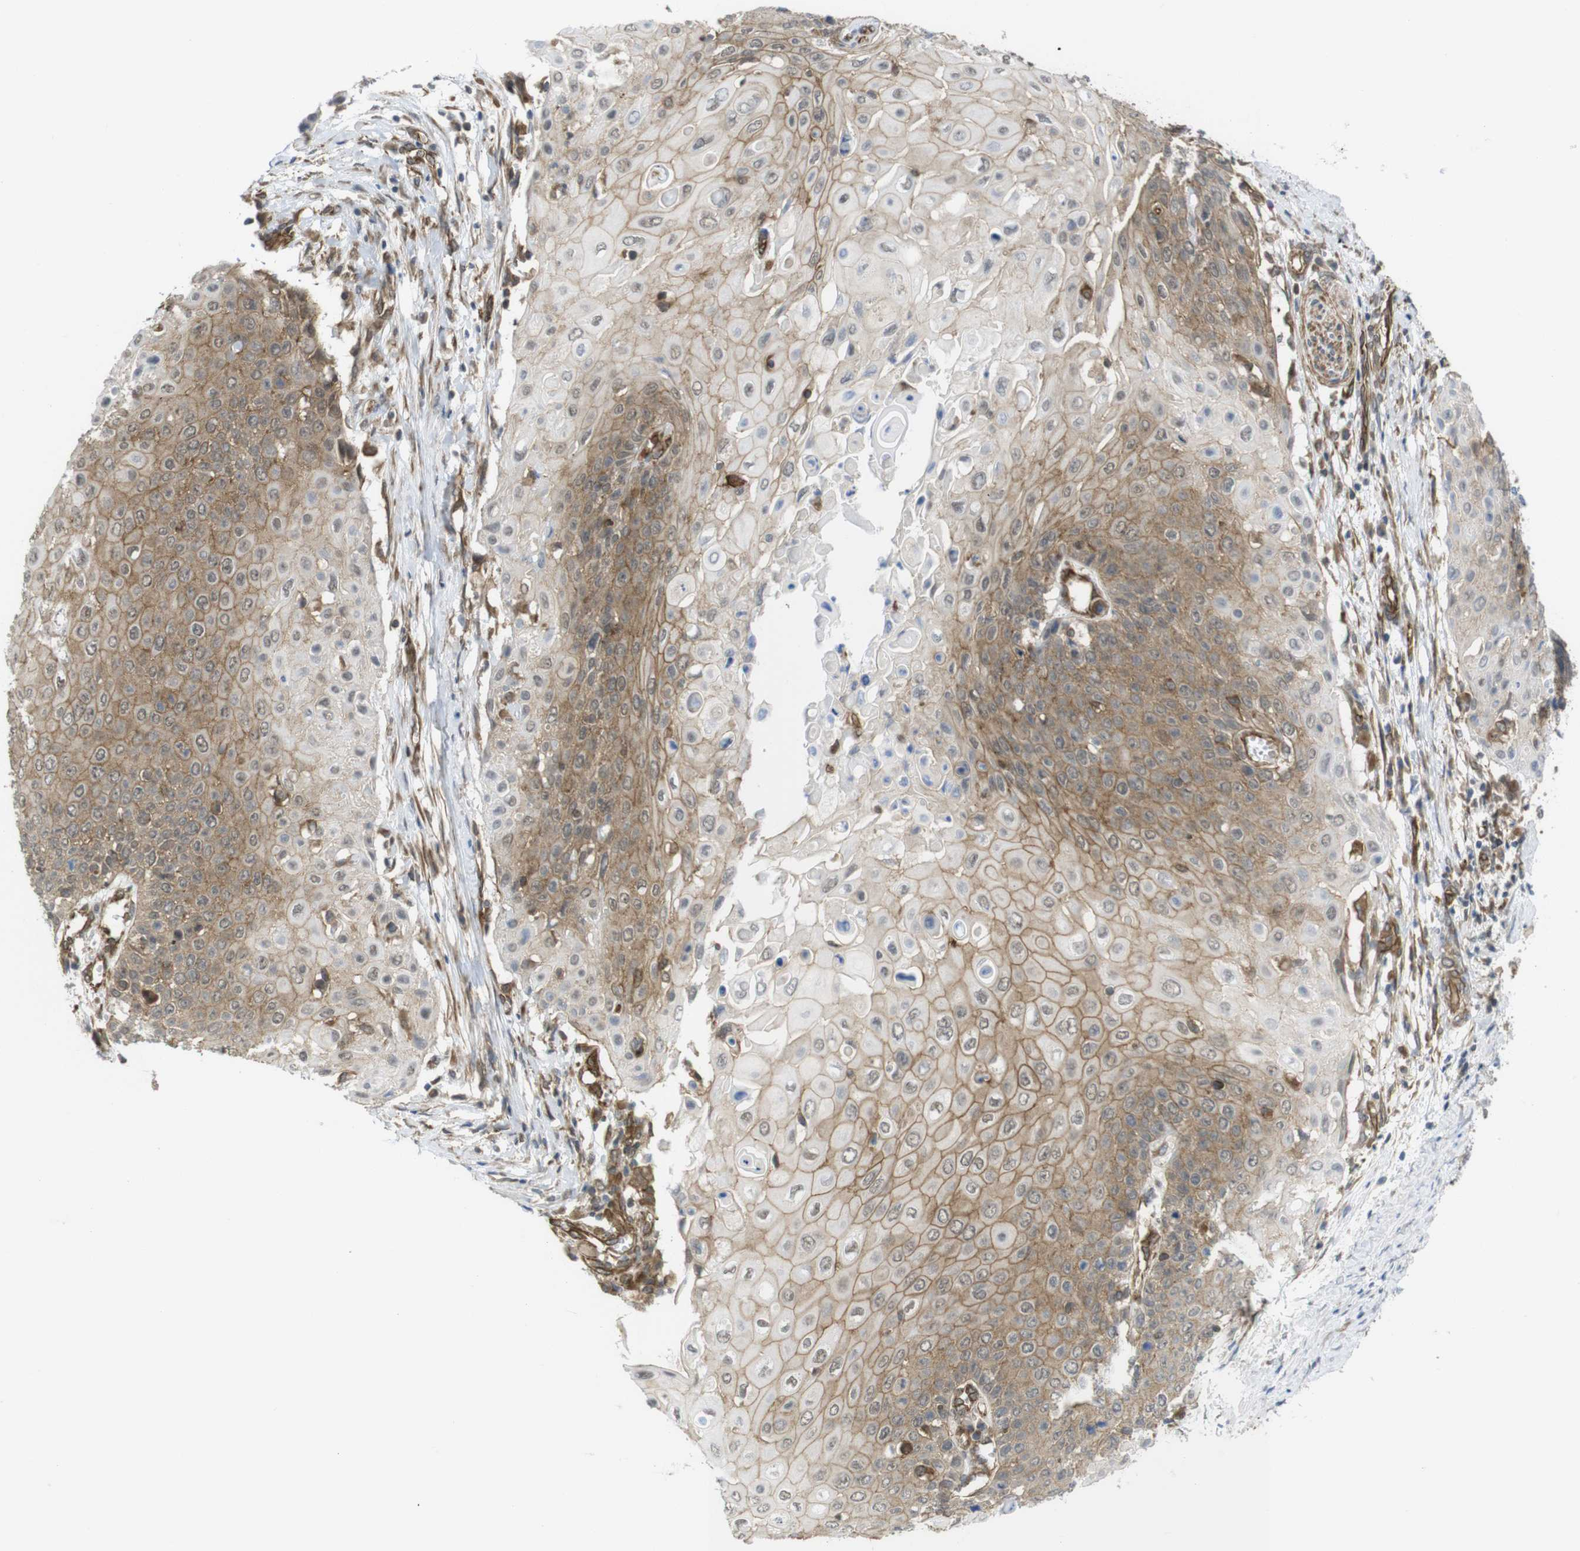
{"staining": {"intensity": "moderate", "quantity": ">75%", "location": "cytoplasmic/membranous"}, "tissue": "cervical cancer", "cell_type": "Tumor cells", "image_type": "cancer", "snomed": [{"axis": "morphology", "description": "Squamous cell carcinoma, NOS"}, {"axis": "topography", "description": "Cervix"}], "caption": "Cervical squamous cell carcinoma stained with a protein marker displays moderate staining in tumor cells.", "gene": "ZDHHC5", "patient": {"sex": "female", "age": 39}}